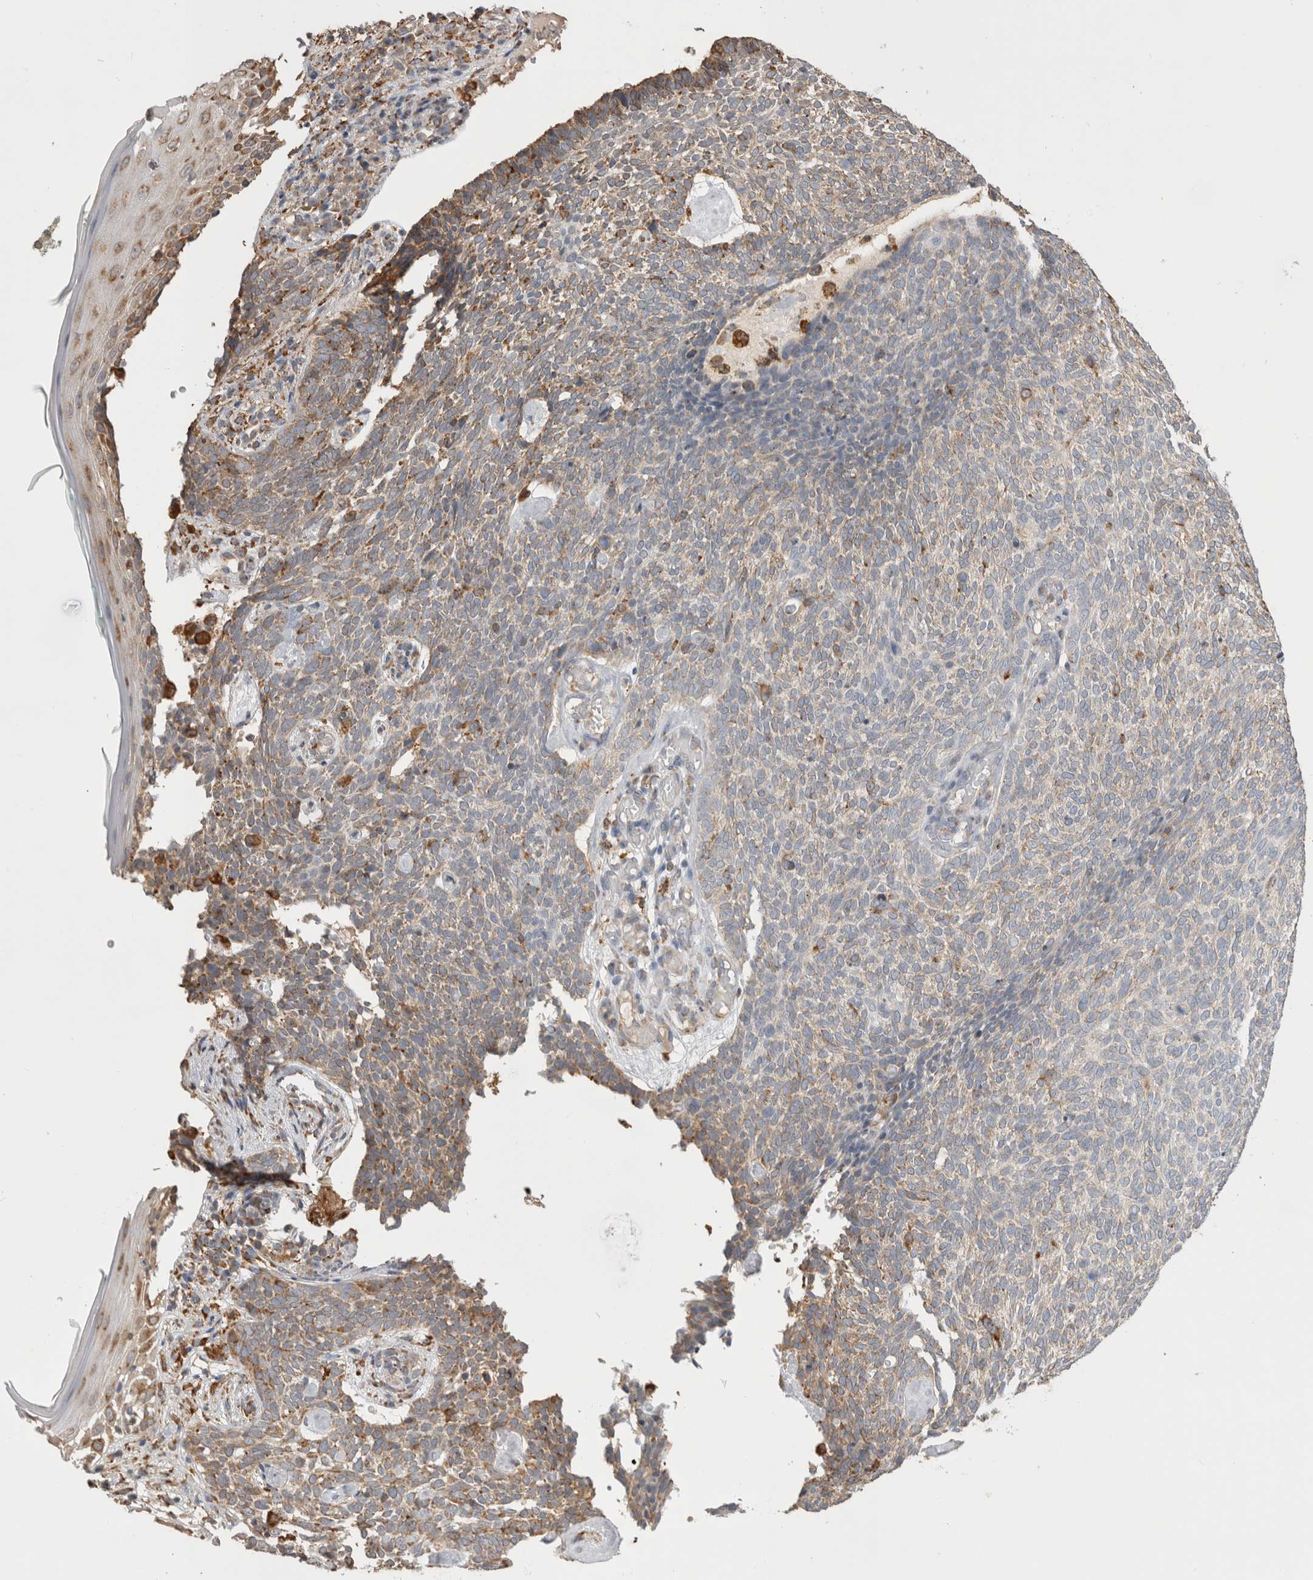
{"staining": {"intensity": "weak", "quantity": "<25%", "location": "cytoplasmic/membranous"}, "tissue": "skin cancer", "cell_type": "Tumor cells", "image_type": "cancer", "snomed": [{"axis": "morphology", "description": "Basal cell carcinoma"}, {"axis": "topography", "description": "Skin"}], "caption": "Basal cell carcinoma (skin) stained for a protein using IHC demonstrates no staining tumor cells.", "gene": "LRPAP1", "patient": {"sex": "female", "age": 84}}